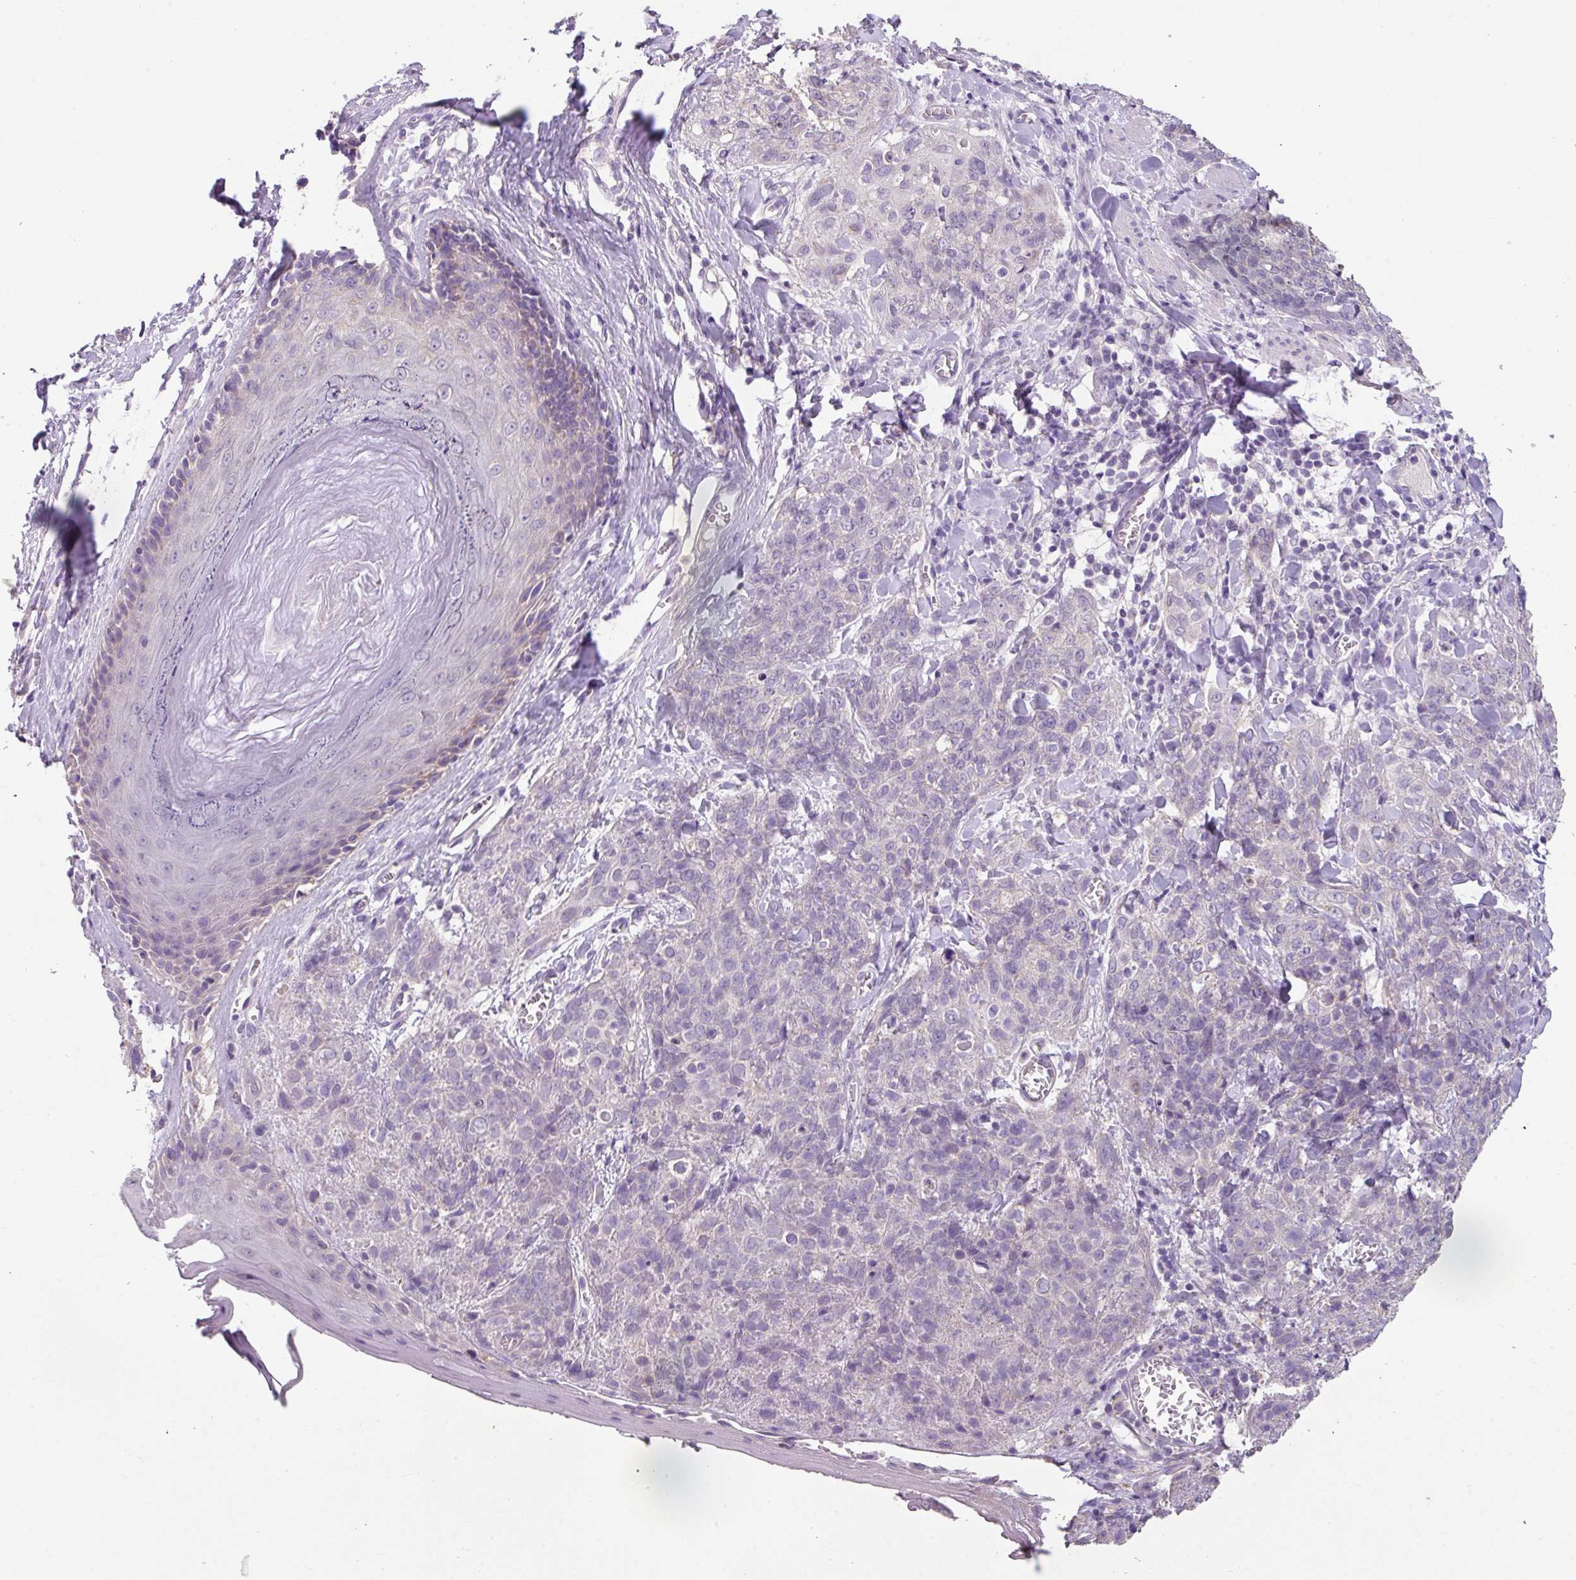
{"staining": {"intensity": "negative", "quantity": "none", "location": "none"}, "tissue": "skin cancer", "cell_type": "Tumor cells", "image_type": "cancer", "snomed": [{"axis": "morphology", "description": "Squamous cell carcinoma, NOS"}, {"axis": "topography", "description": "Skin"}, {"axis": "topography", "description": "Vulva"}], "caption": "Tumor cells are negative for protein expression in human skin squamous cell carcinoma. (DAB IHC with hematoxylin counter stain).", "gene": "PALS2", "patient": {"sex": "female", "age": 85}}